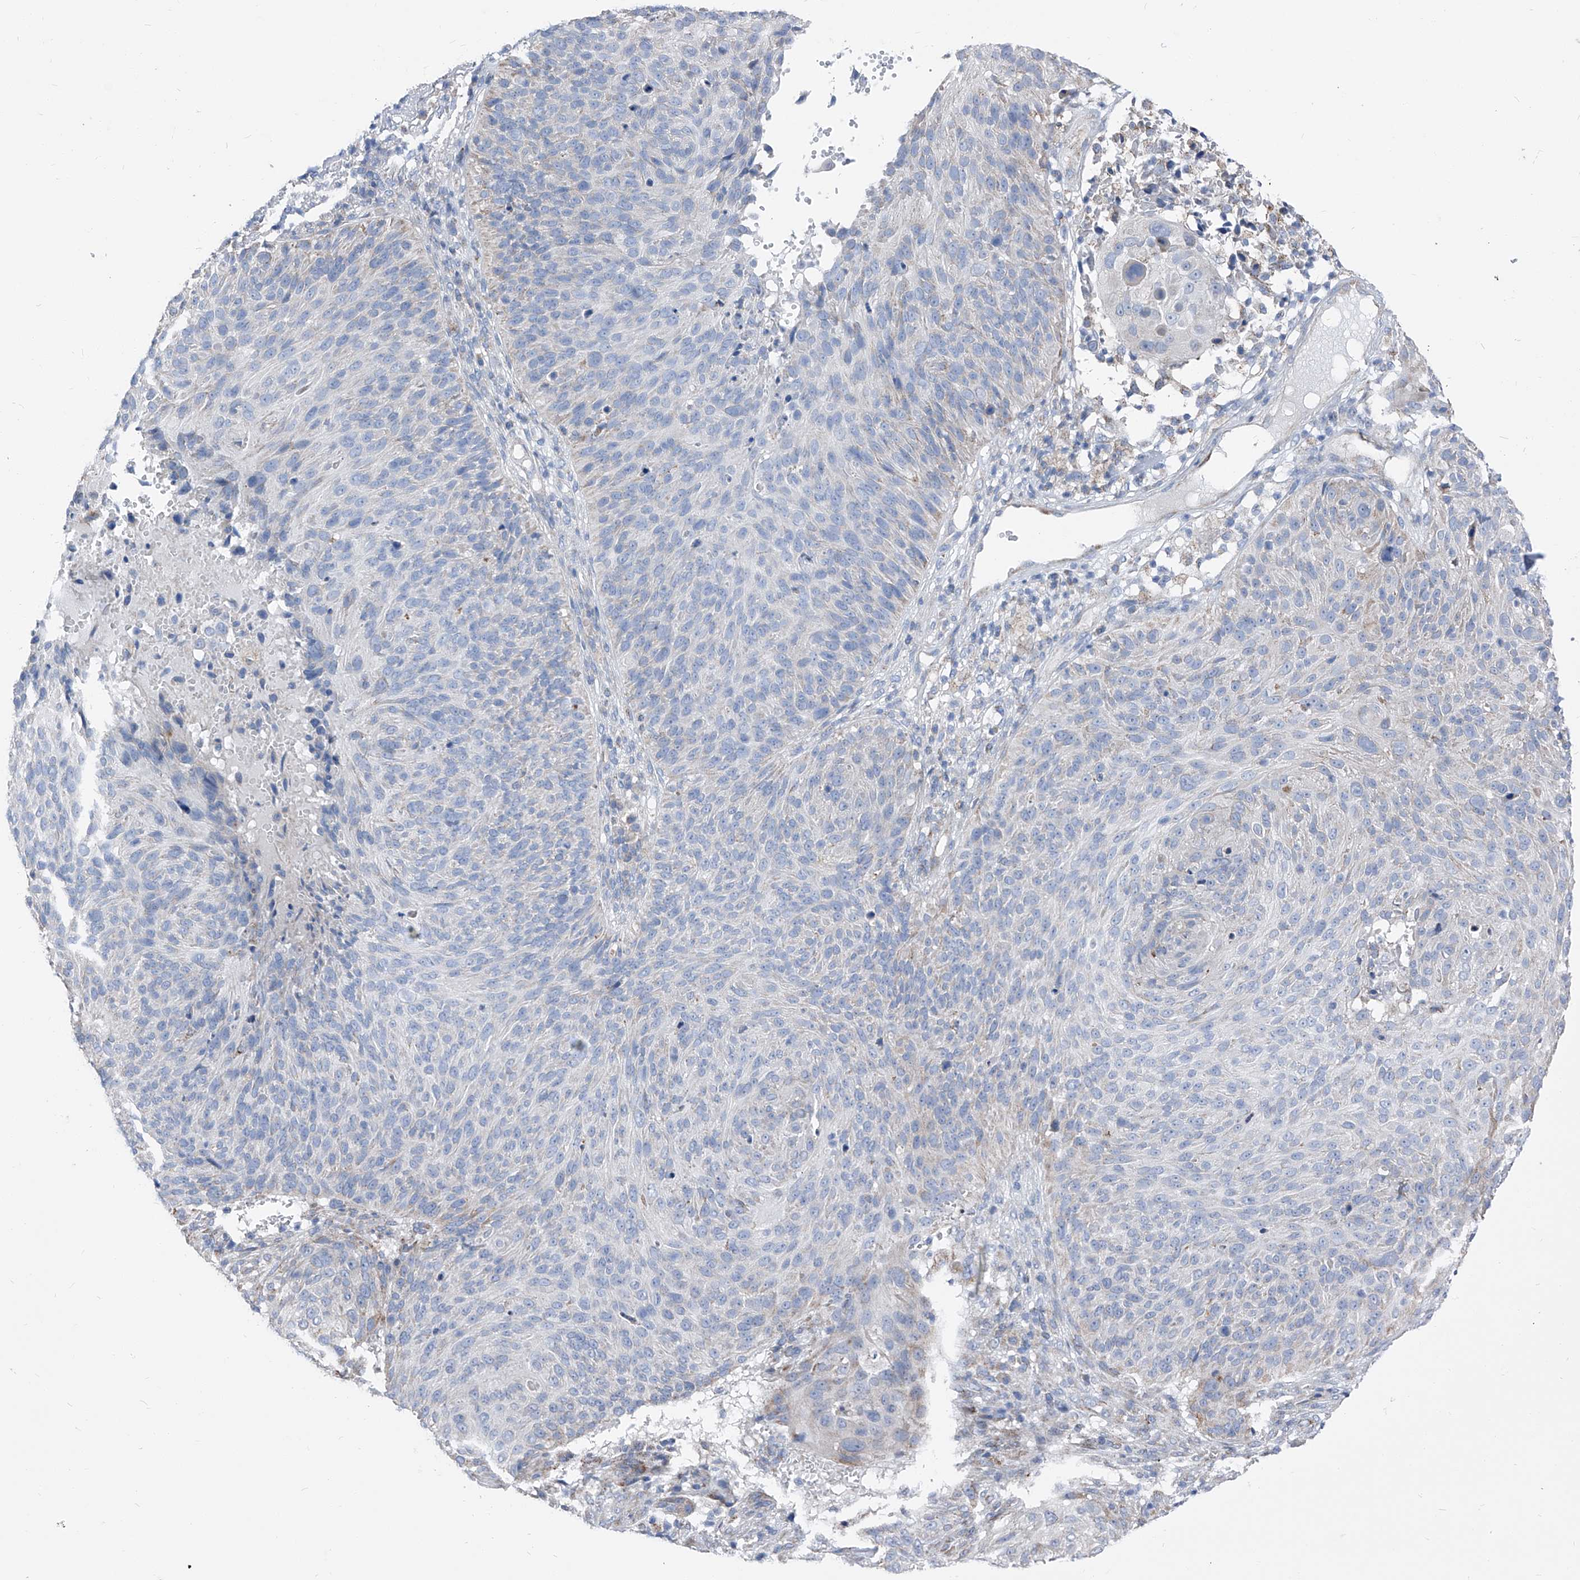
{"staining": {"intensity": "negative", "quantity": "none", "location": "none"}, "tissue": "cervical cancer", "cell_type": "Tumor cells", "image_type": "cancer", "snomed": [{"axis": "morphology", "description": "Squamous cell carcinoma, NOS"}, {"axis": "topography", "description": "Cervix"}], "caption": "Immunohistochemistry (IHC) micrograph of neoplastic tissue: human cervical cancer stained with DAB shows no significant protein staining in tumor cells. The staining is performed using DAB (3,3'-diaminobenzidine) brown chromogen with nuclei counter-stained in using hematoxylin.", "gene": "AGPS", "patient": {"sex": "female", "age": 74}}